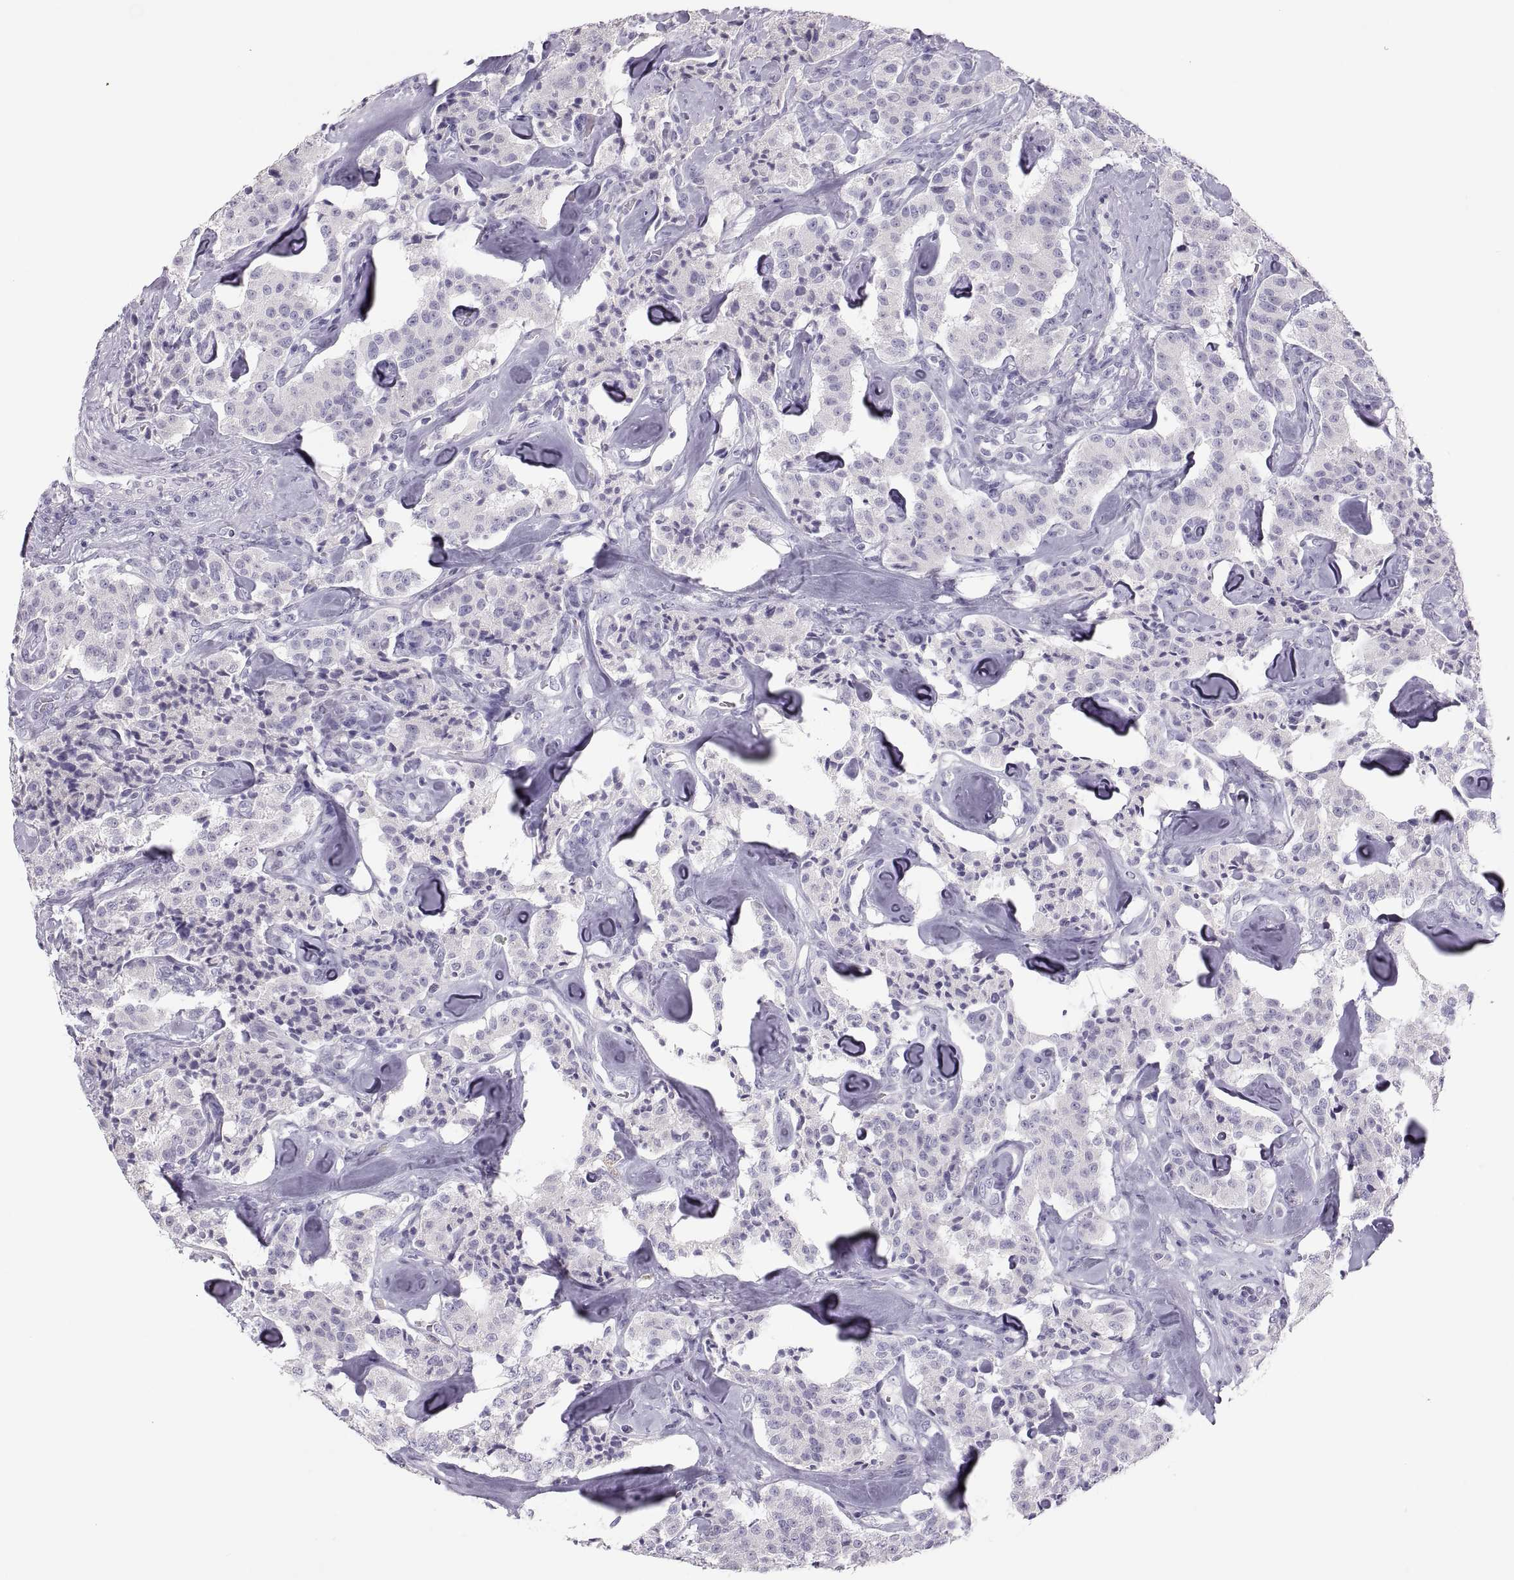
{"staining": {"intensity": "negative", "quantity": "none", "location": "none"}, "tissue": "carcinoid", "cell_type": "Tumor cells", "image_type": "cancer", "snomed": [{"axis": "morphology", "description": "Carcinoid, malignant, NOS"}, {"axis": "topography", "description": "Pancreas"}], "caption": "An IHC photomicrograph of malignant carcinoid is shown. There is no staining in tumor cells of malignant carcinoid.", "gene": "MAGEB2", "patient": {"sex": "male", "age": 41}}